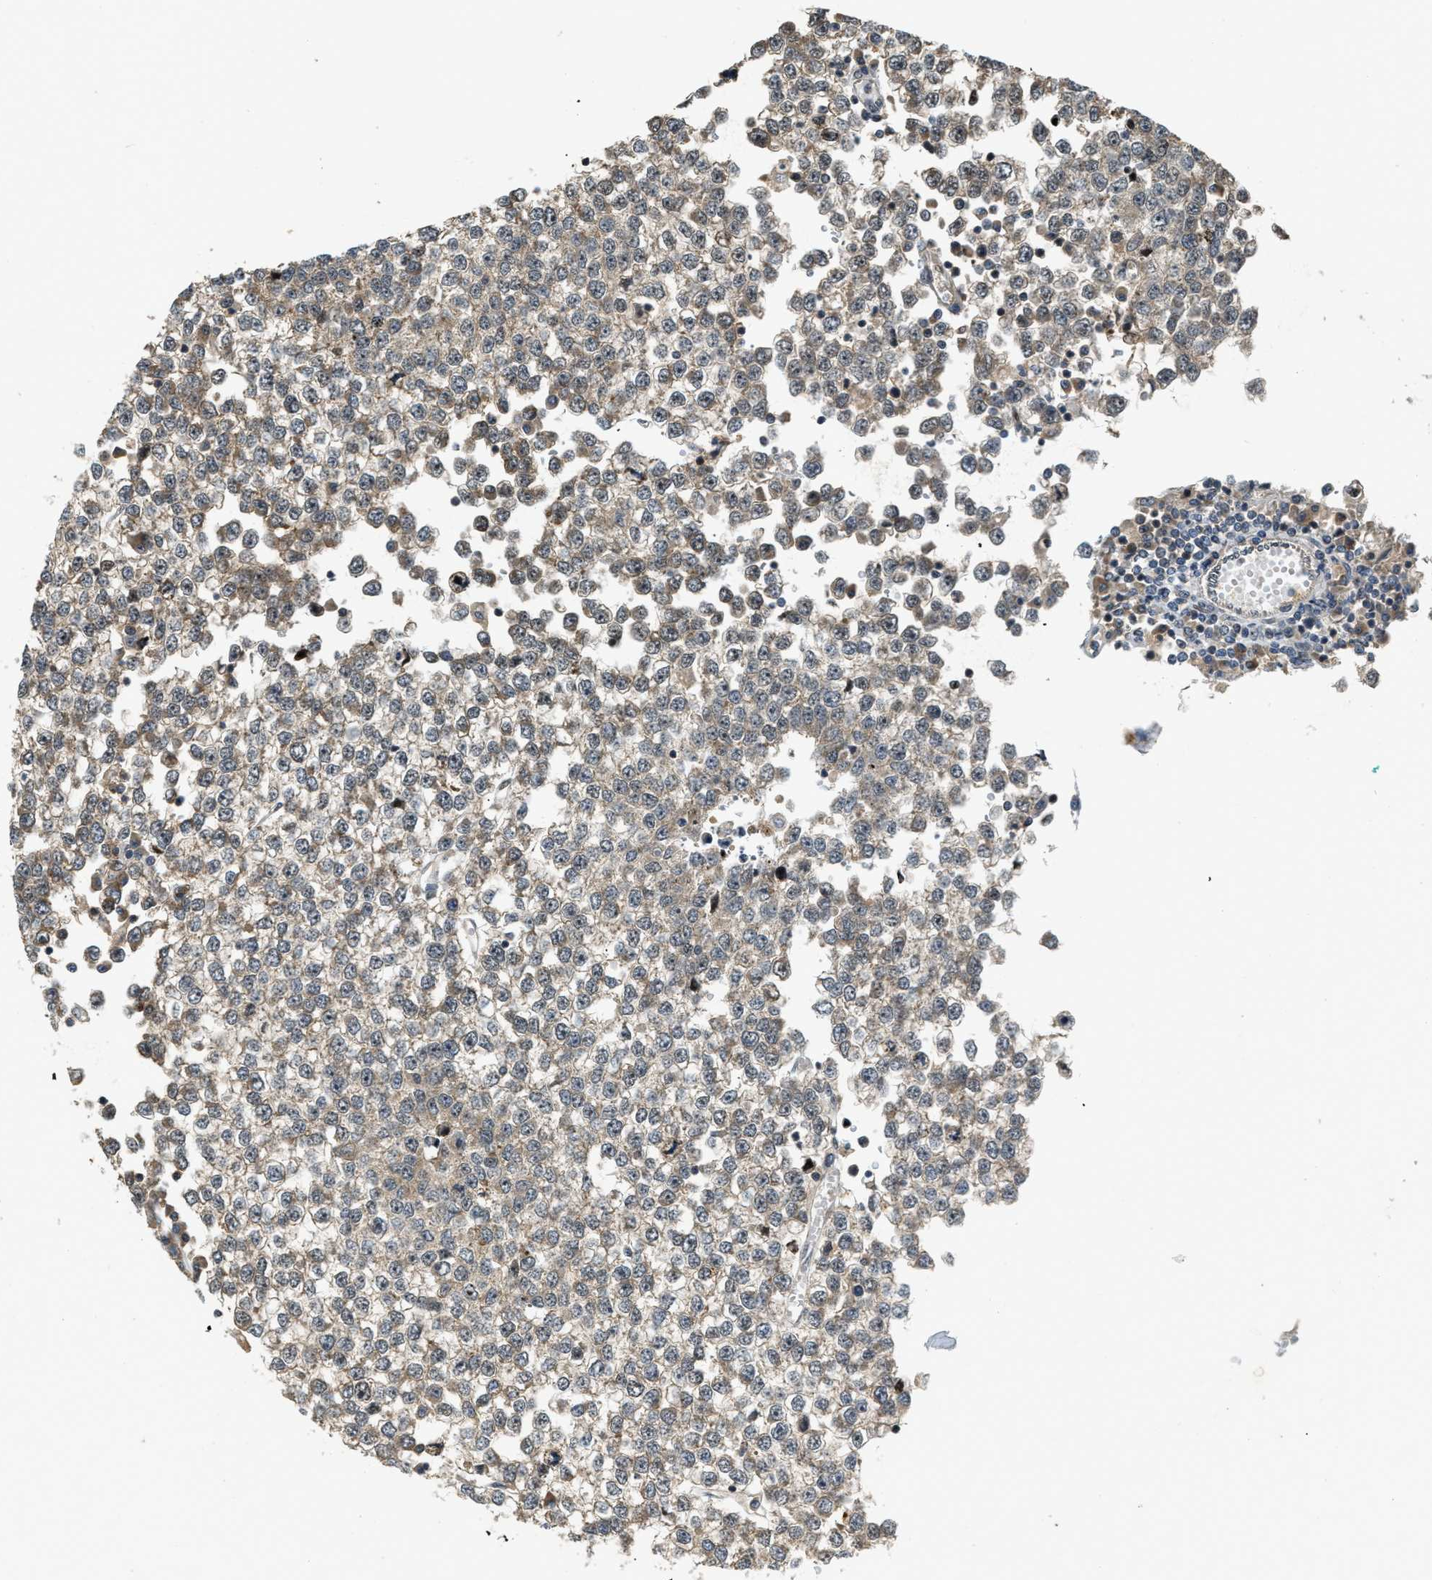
{"staining": {"intensity": "moderate", "quantity": "25%-75%", "location": "cytoplasmic/membranous"}, "tissue": "testis cancer", "cell_type": "Tumor cells", "image_type": "cancer", "snomed": [{"axis": "morphology", "description": "Seminoma, NOS"}, {"axis": "topography", "description": "Testis"}], "caption": "Immunohistochemical staining of human testis cancer exhibits medium levels of moderate cytoplasmic/membranous expression in about 25%-75% of tumor cells.", "gene": "TRAPPC14", "patient": {"sex": "male", "age": 65}}